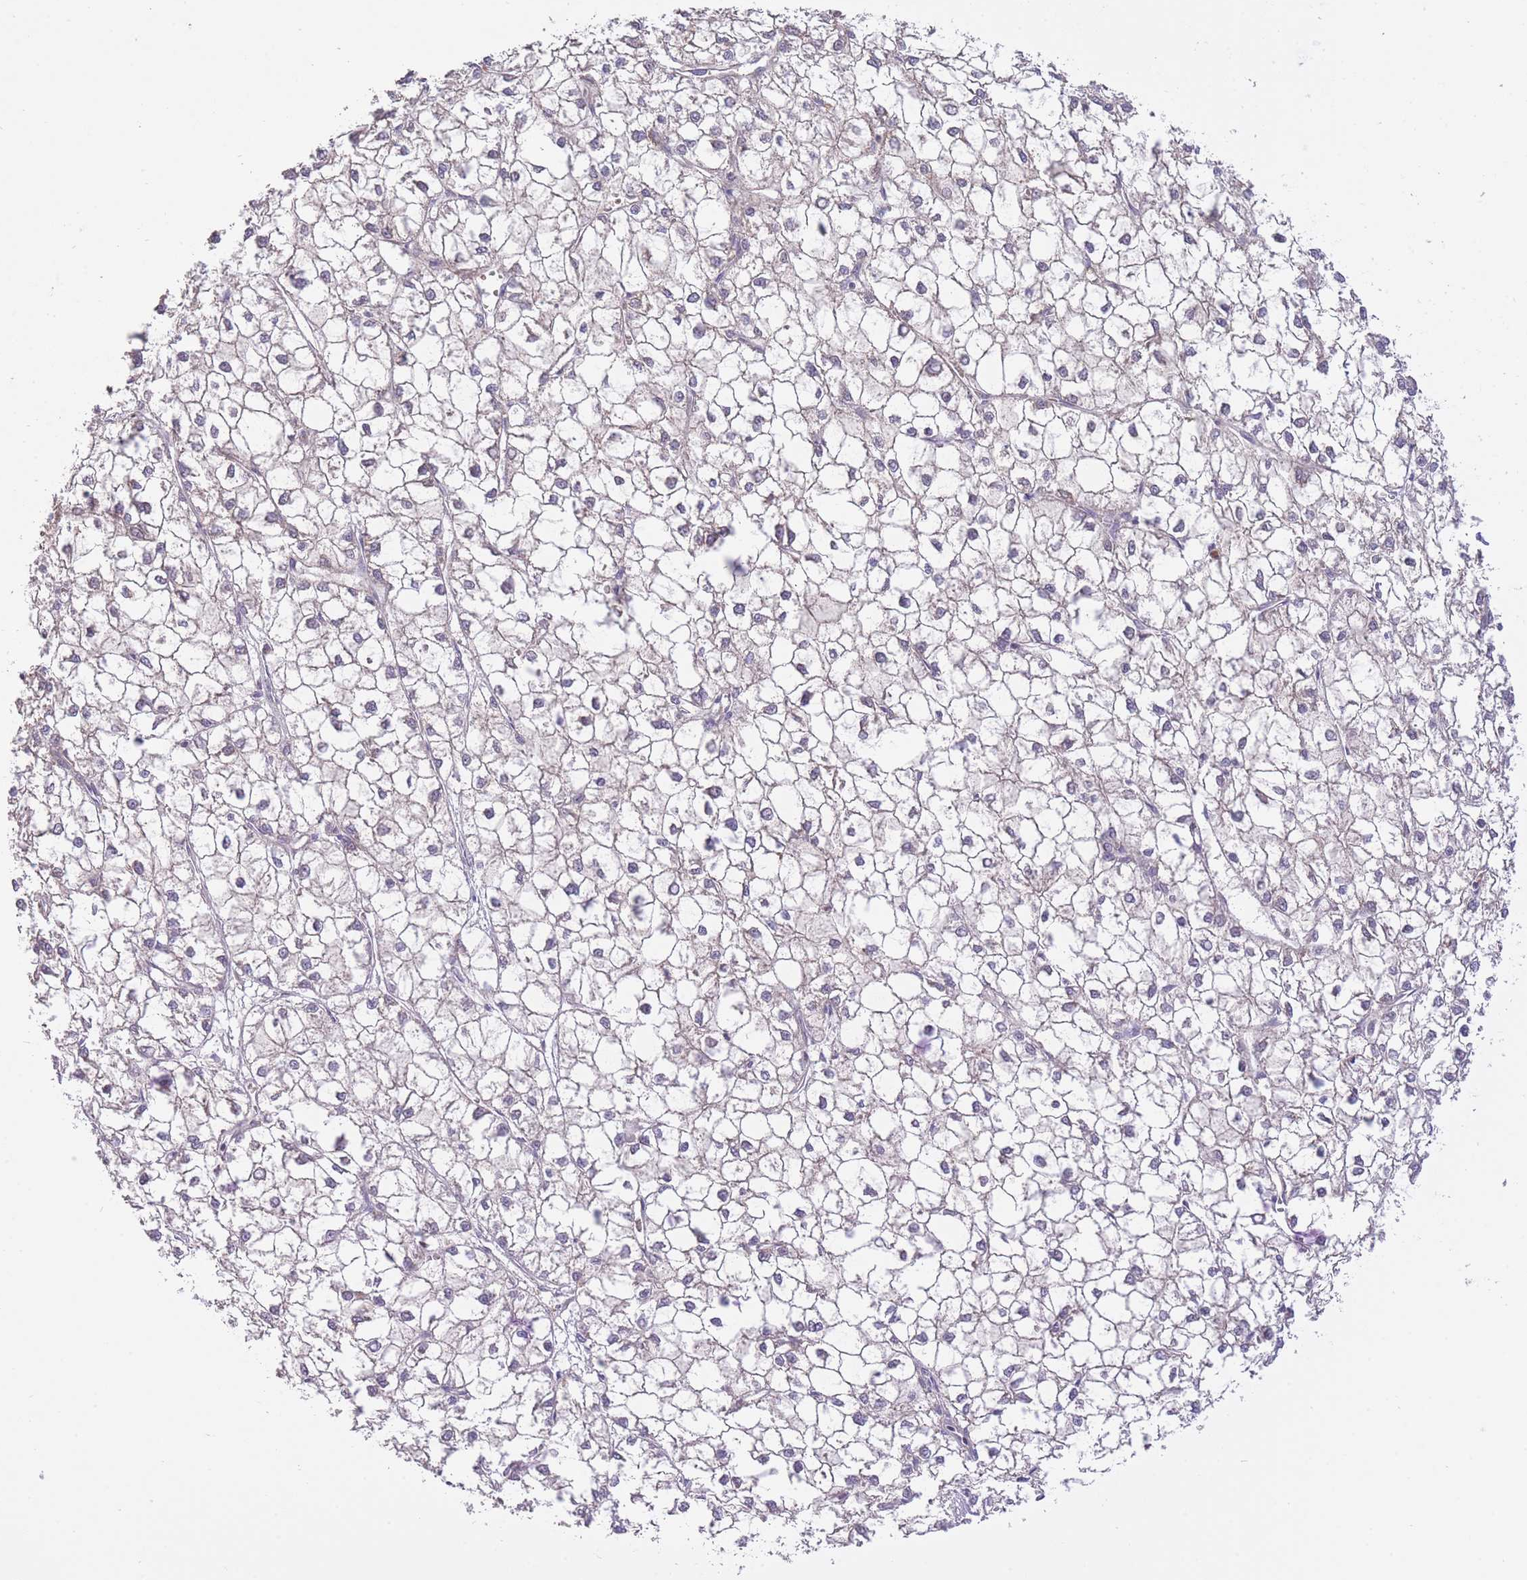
{"staining": {"intensity": "negative", "quantity": "none", "location": "none"}, "tissue": "liver cancer", "cell_type": "Tumor cells", "image_type": "cancer", "snomed": [{"axis": "morphology", "description": "Carcinoma, Hepatocellular, NOS"}, {"axis": "topography", "description": "Liver"}], "caption": "Tumor cells are negative for protein expression in human liver hepatocellular carcinoma.", "gene": "PREP", "patient": {"sex": "female", "age": 43}}